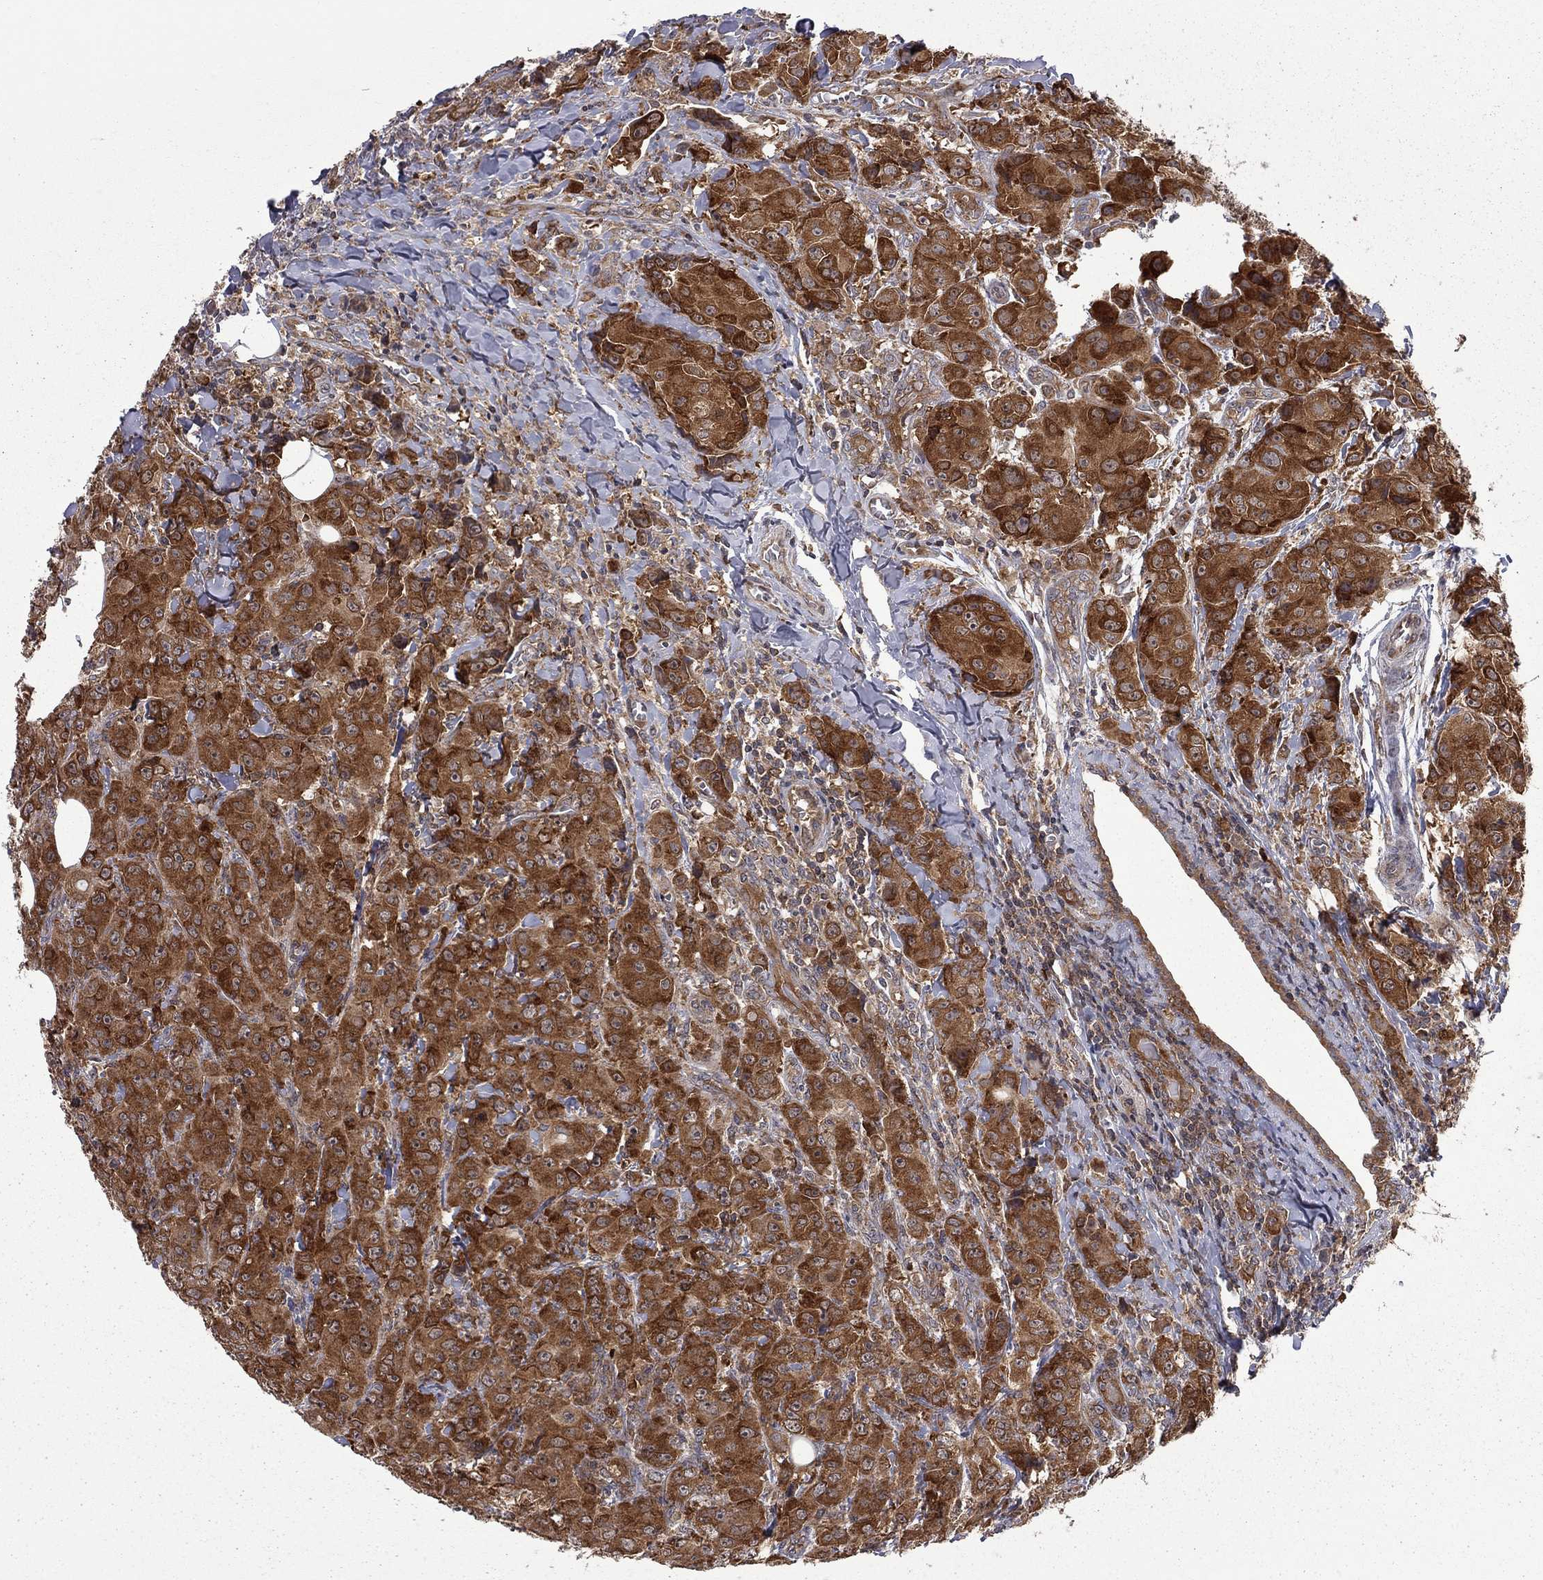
{"staining": {"intensity": "strong", "quantity": ">75%", "location": "cytoplasmic/membranous"}, "tissue": "breast cancer", "cell_type": "Tumor cells", "image_type": "cancer", "snomed": [{"axis": "morphology", "description": "Duct carcinoma"}, {"axis": "topography", "description": "Breast"}], "caption": "Brown immunohistochemical staining in human breast intraductal carcinoma reveals strong cytoplasmic/membranous positivity in about >75% of tumor cells.", "gene": "NAA50", "patient": {"sex": "female", "age": 43}}